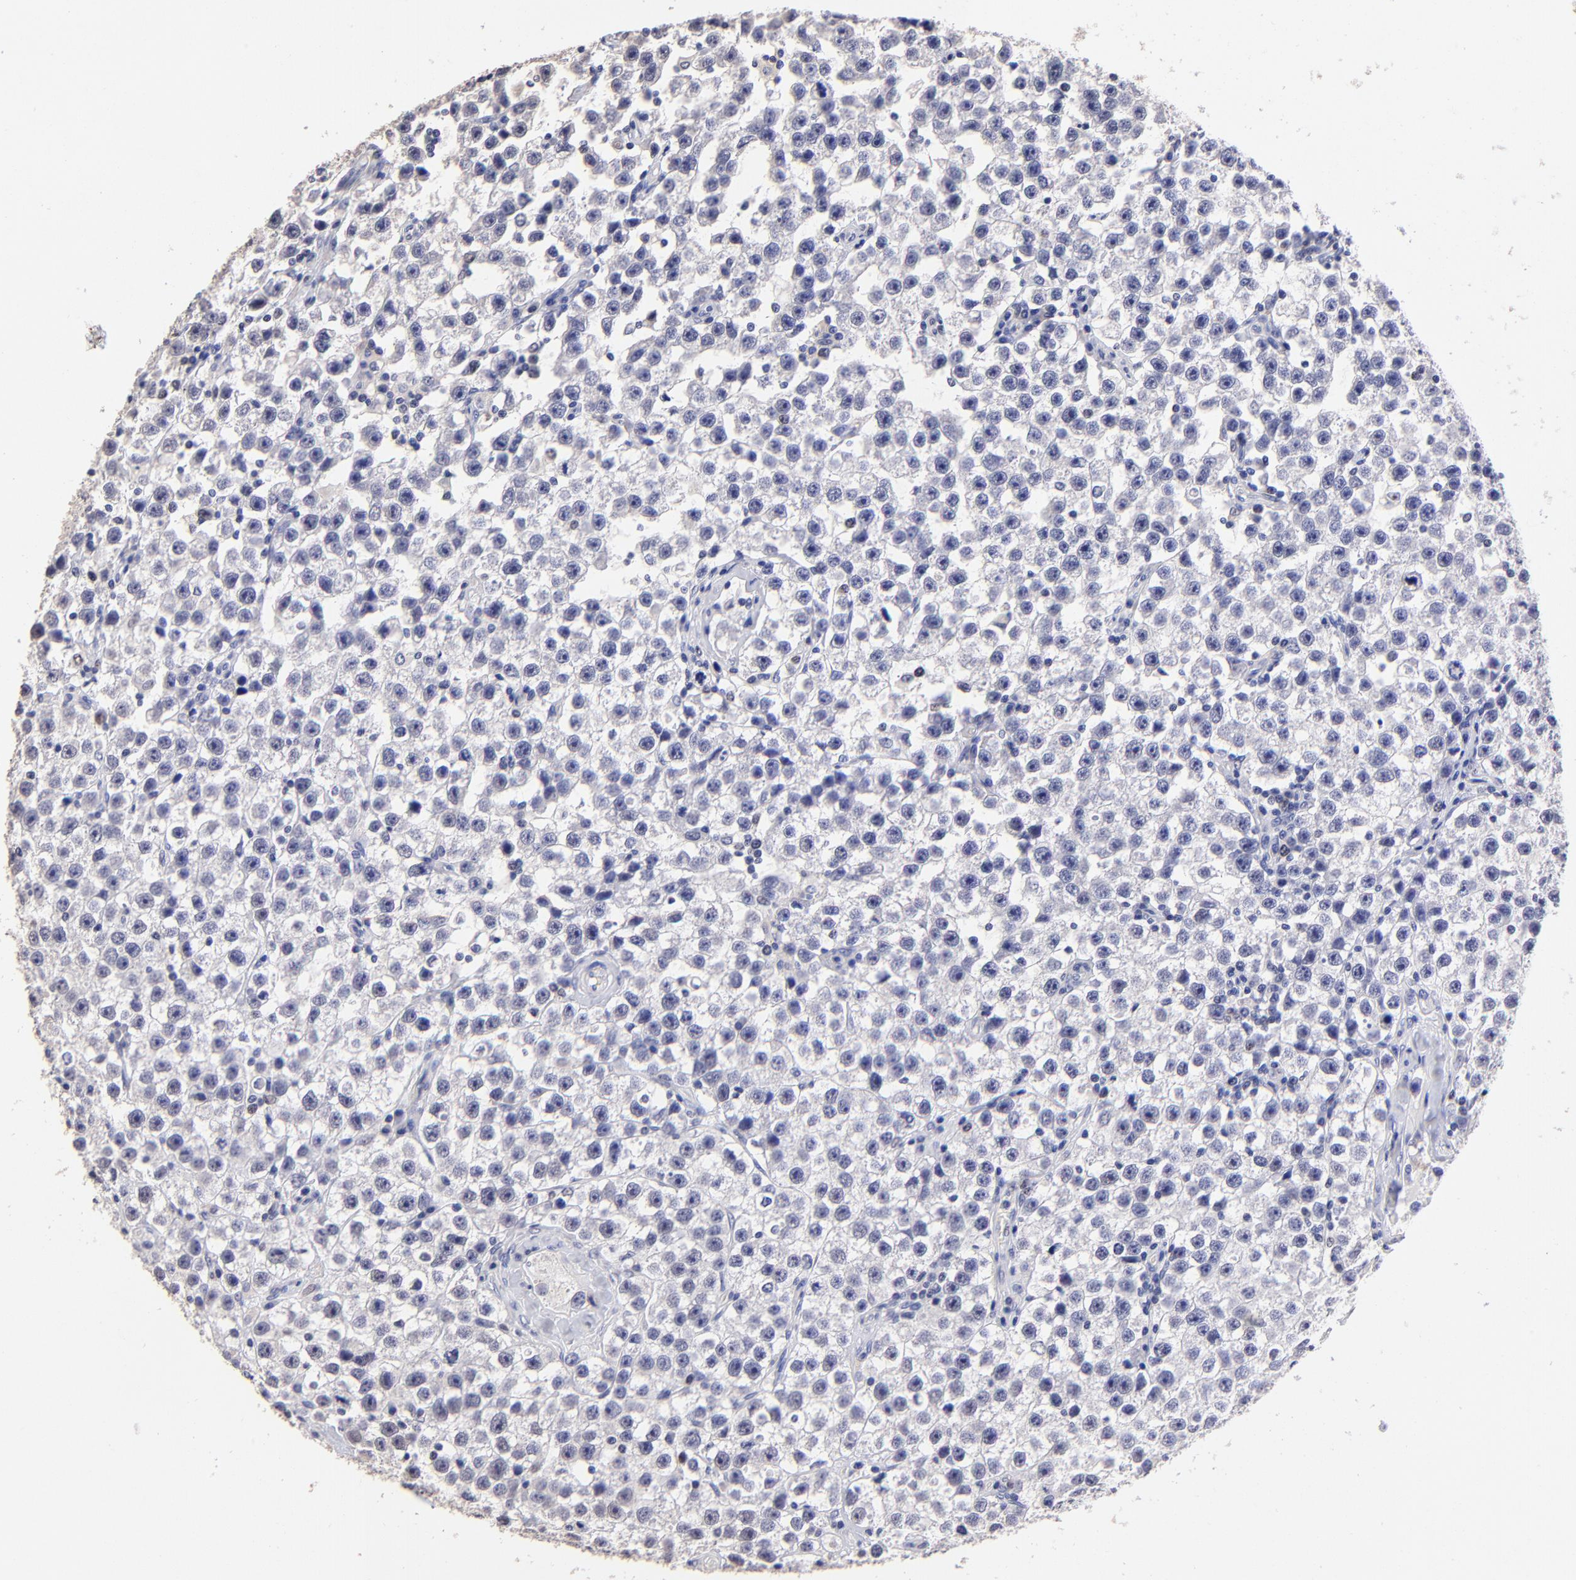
{"staining": {"intensity": "negative", "quantity": "none", "location": "none"}, "tissue": "testis cancer", "cell_type": "Tumor cells", "image_type": "cancer", "snomed": [{"axis": "morphology", "description": "Seminoma, NOS"}, {"axis": "topography", "description": "Testis"}], "caption": "IHC photomicrograph of testis cancer (seminoma) stained for a protein (brown), which displays no expression in tumor cells.", "gene": "DNMT1", "patient": {"sex": "male", "age": 32}}